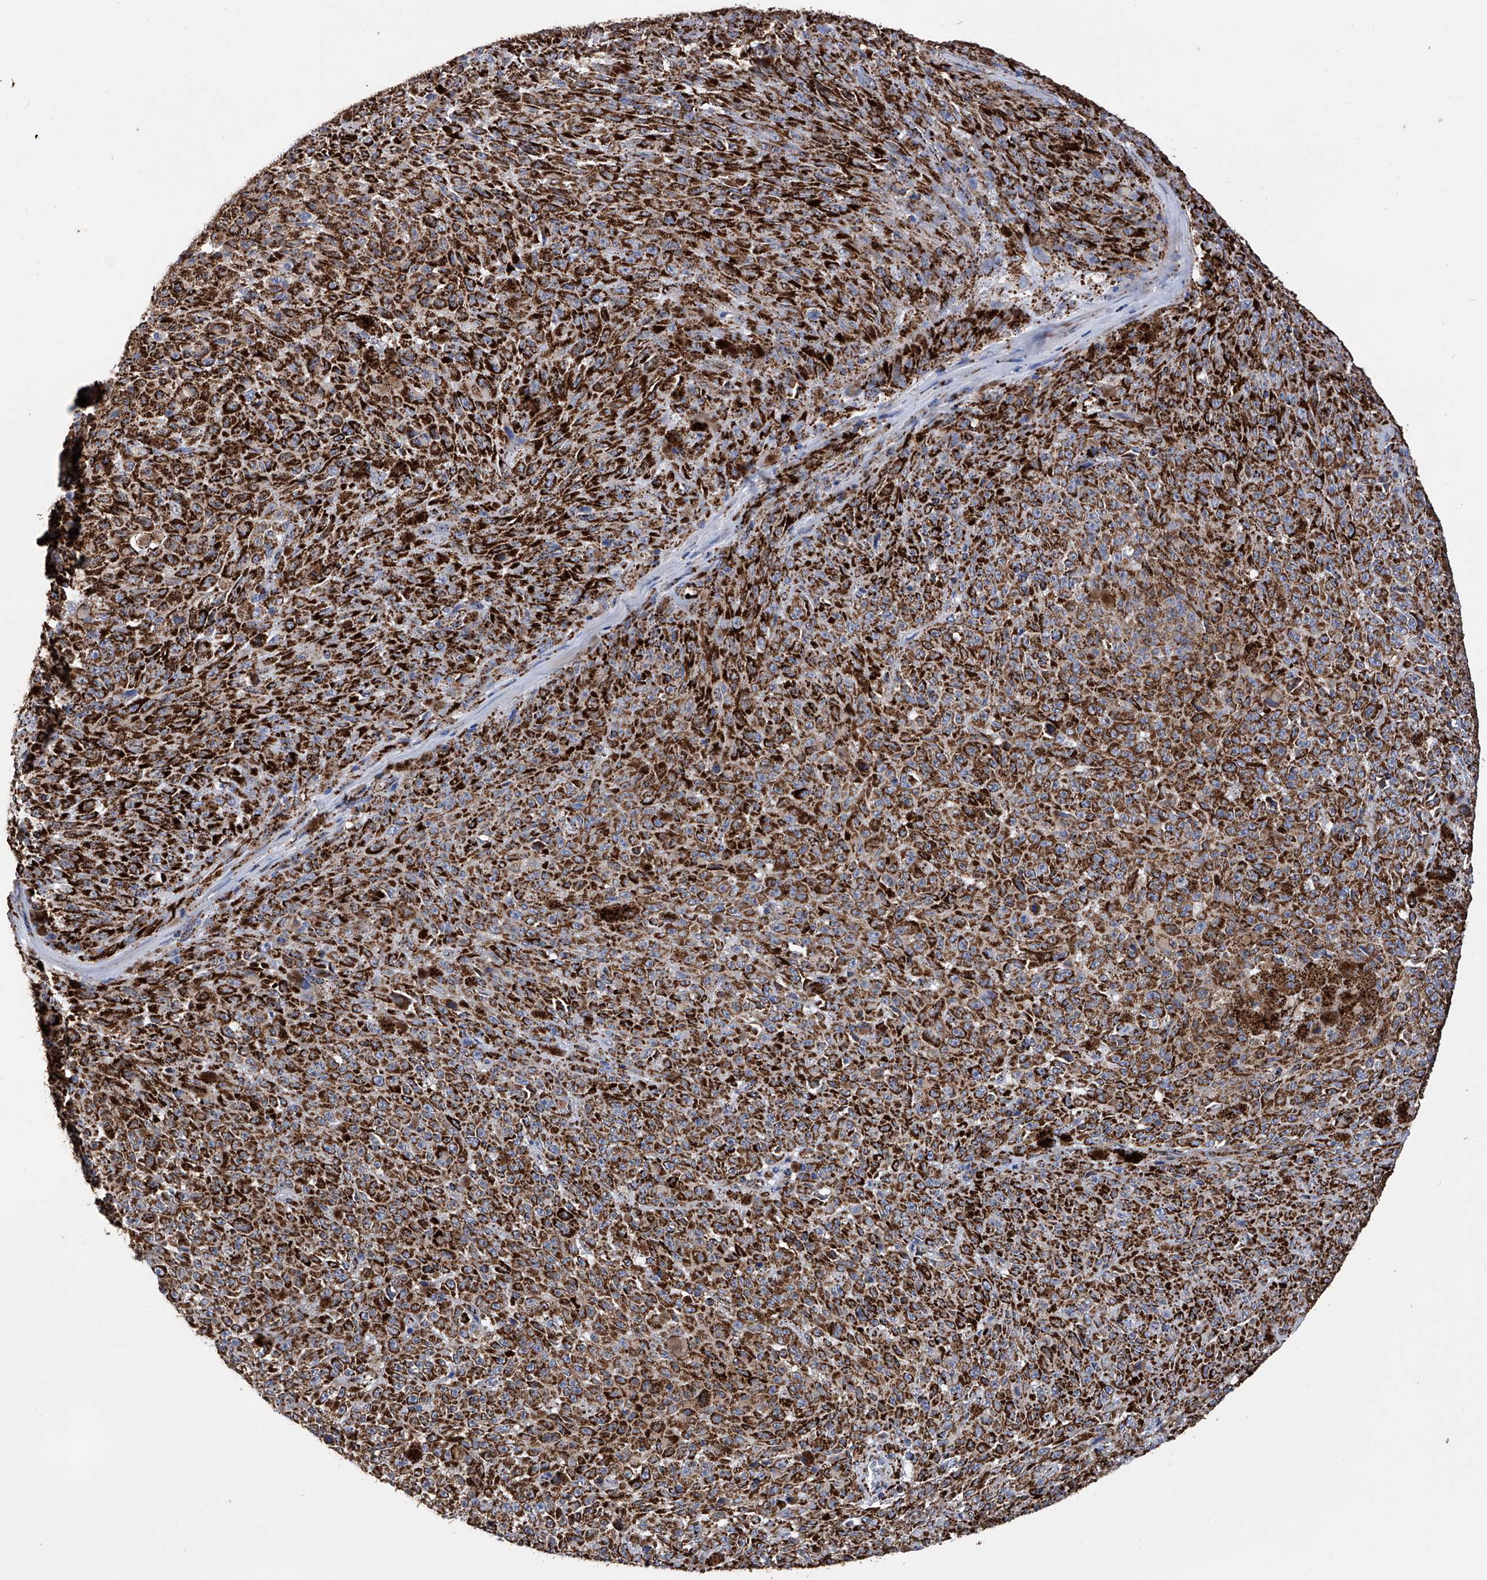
{"staining": {"intensity": "strong", "quantity": ">75%", "location": "cytoplasmic/membranous"}, "tissue": "melanoma", "cell_type": "Tumor cells", "image_type": "cancer", "snomed": [{"axis": "morphology", "description": "Malignant melanoma, NOS"}, {"axis": "topography", "description": "Skin"}], "caption": "Immunohistochemistry (IHC) image of neoplastic tissue: human melanoma stained using IHC displays high levels of strong protein expression localized specifically in the cytoplasmic/membranous of tumor cells, appearing as a cytoplasmic/membranous brown color.", "gene": "ATP5PF", "patient": {"sex": "female", "age": 82}}